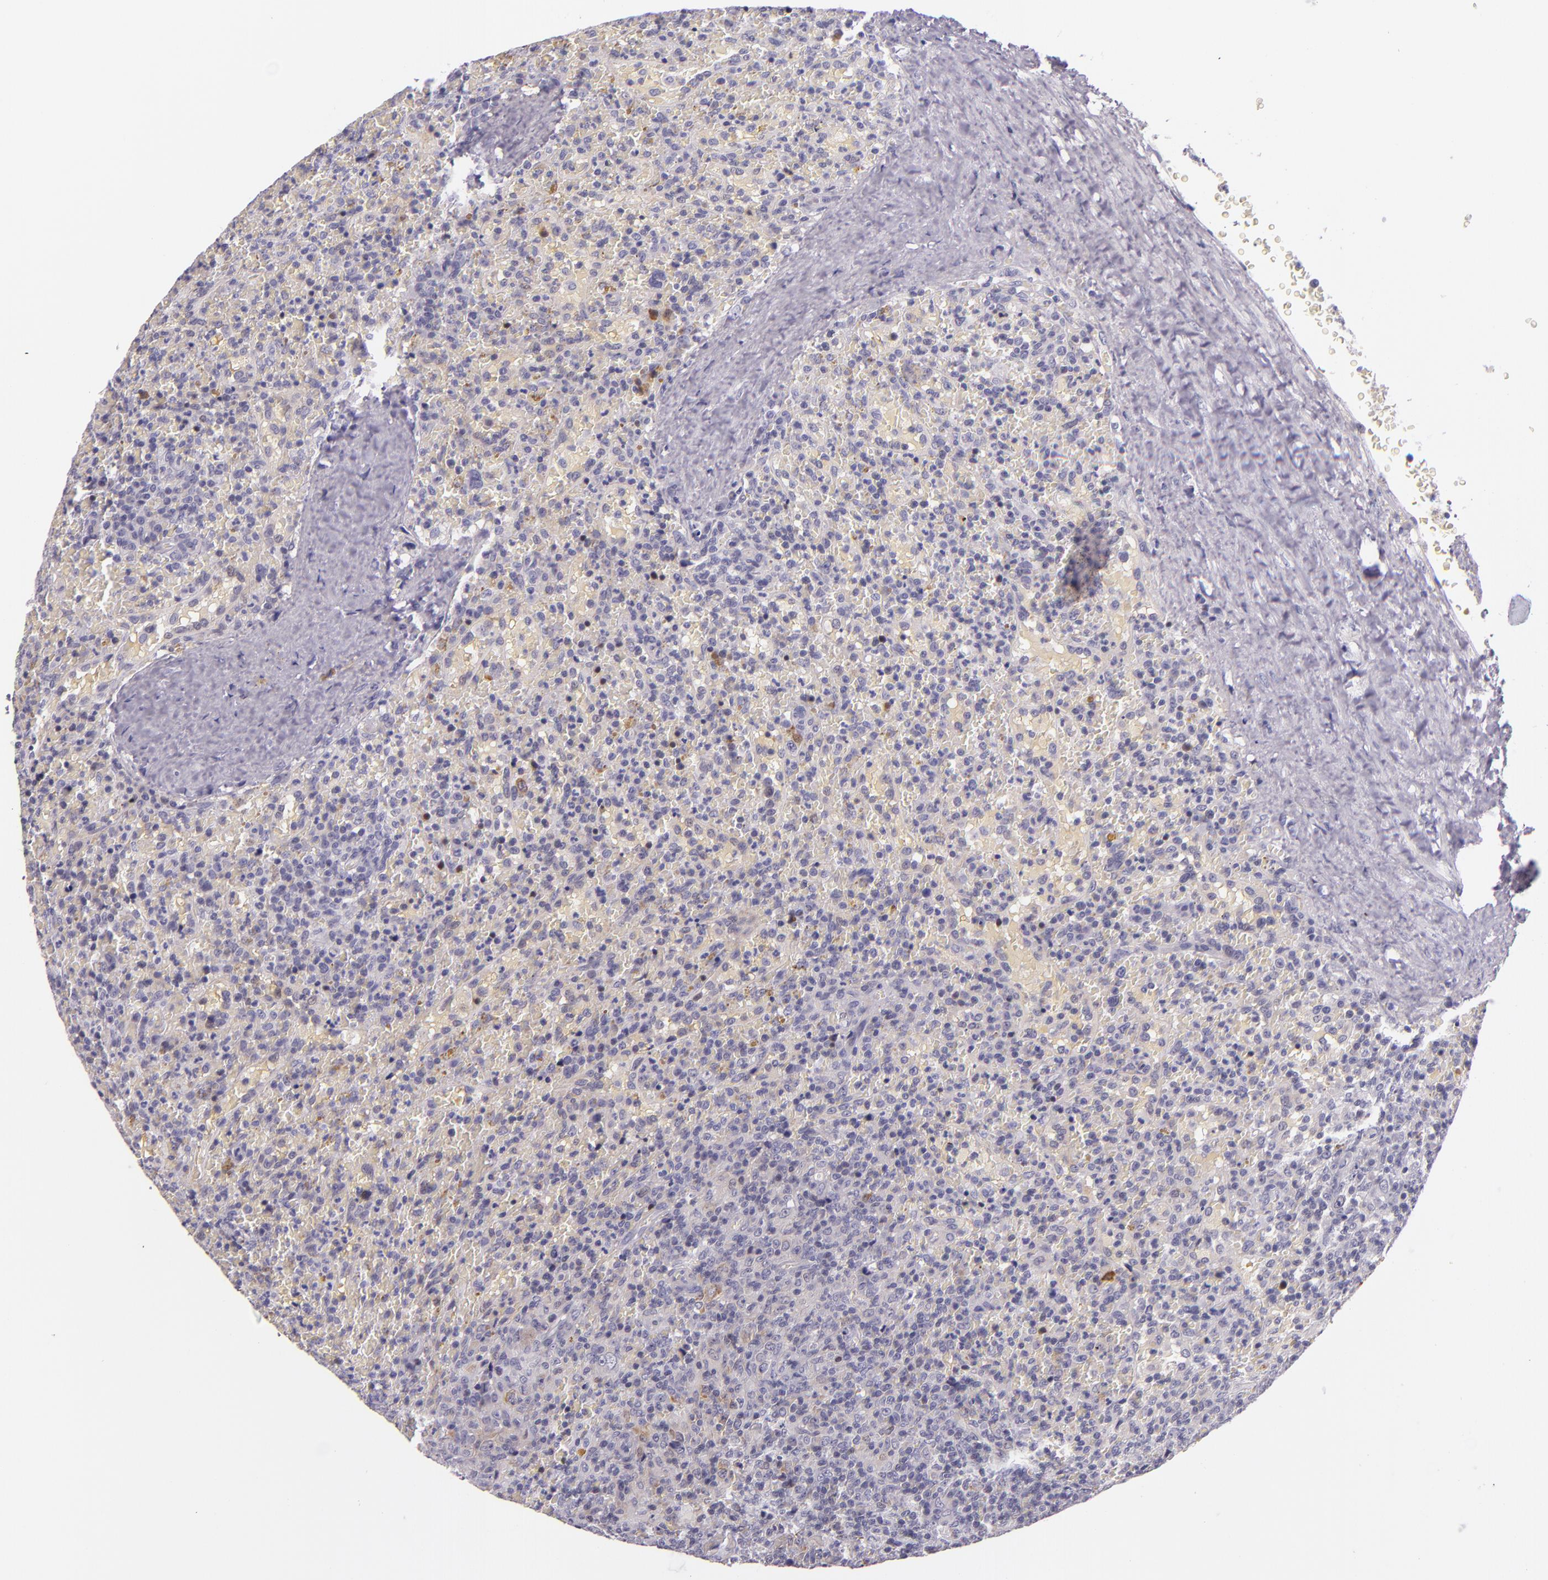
{"staining": {"intensity": "negative", "quantity": "none", "location": "none"}, "tissue": "lymphoma", "cell_type": "Tumor cells", "image_type": "cancer", "snomed": [{"axis": "morphology", "description": "Malignant lymphoma, non-Hodgkin's type, High grade"}, {"axis": "topography", "description": "Spleen"}, {"axis": "topography", "description": "Lymph node"}], "caption": "Protein analysis of high-grade malignant lymphoma, non-Hodgkin's type demonstrates no significant positivity in tumor cells. The staining is performed using DAB (3,3'-diaminobenzidine) brown chromogen with nuclei counter-stained in using hematoxylin.", "gene": "HSP90AA1", "patient": {"sex": "female", "age": 70}}